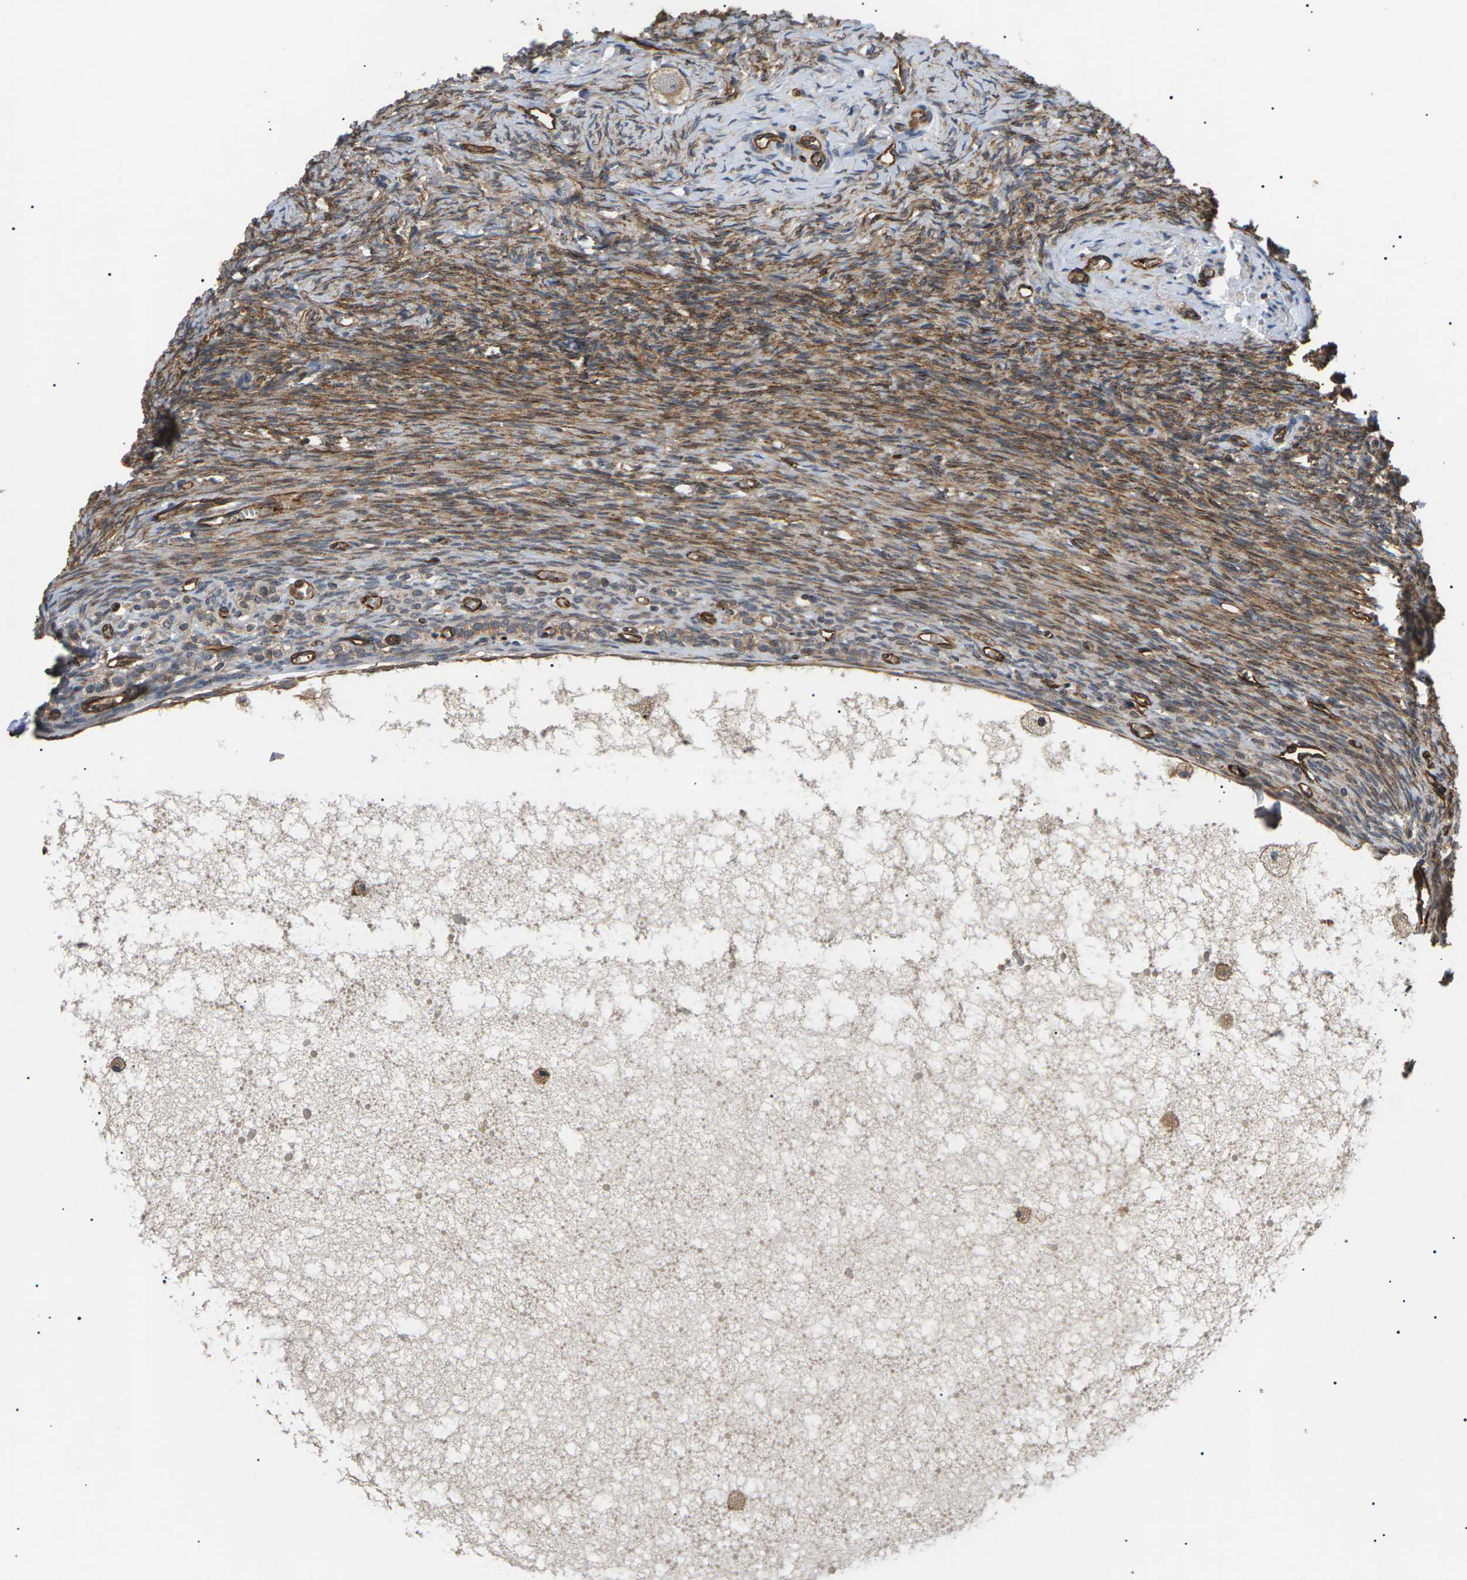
{"staining": {"intensity": "moderate", "quantity": ">75%", "location": "cytoplasmic/membranous"}, "tissue": "ovary", "cell_type": "Follicle cells", "image_type": "normal", "snomed": [{"axis": "morphology", "description": "Normal tissue, NOS"}, {"axis": "topography", "description": "Ovary"}], "caption": "Ovary stained with a brown dye shows moderate cytoplasmic/membranous positive expression in approximately >75% of follicle cells.", "gene": "TMTC4", "patient": {"sex": "female", "age": 27}}